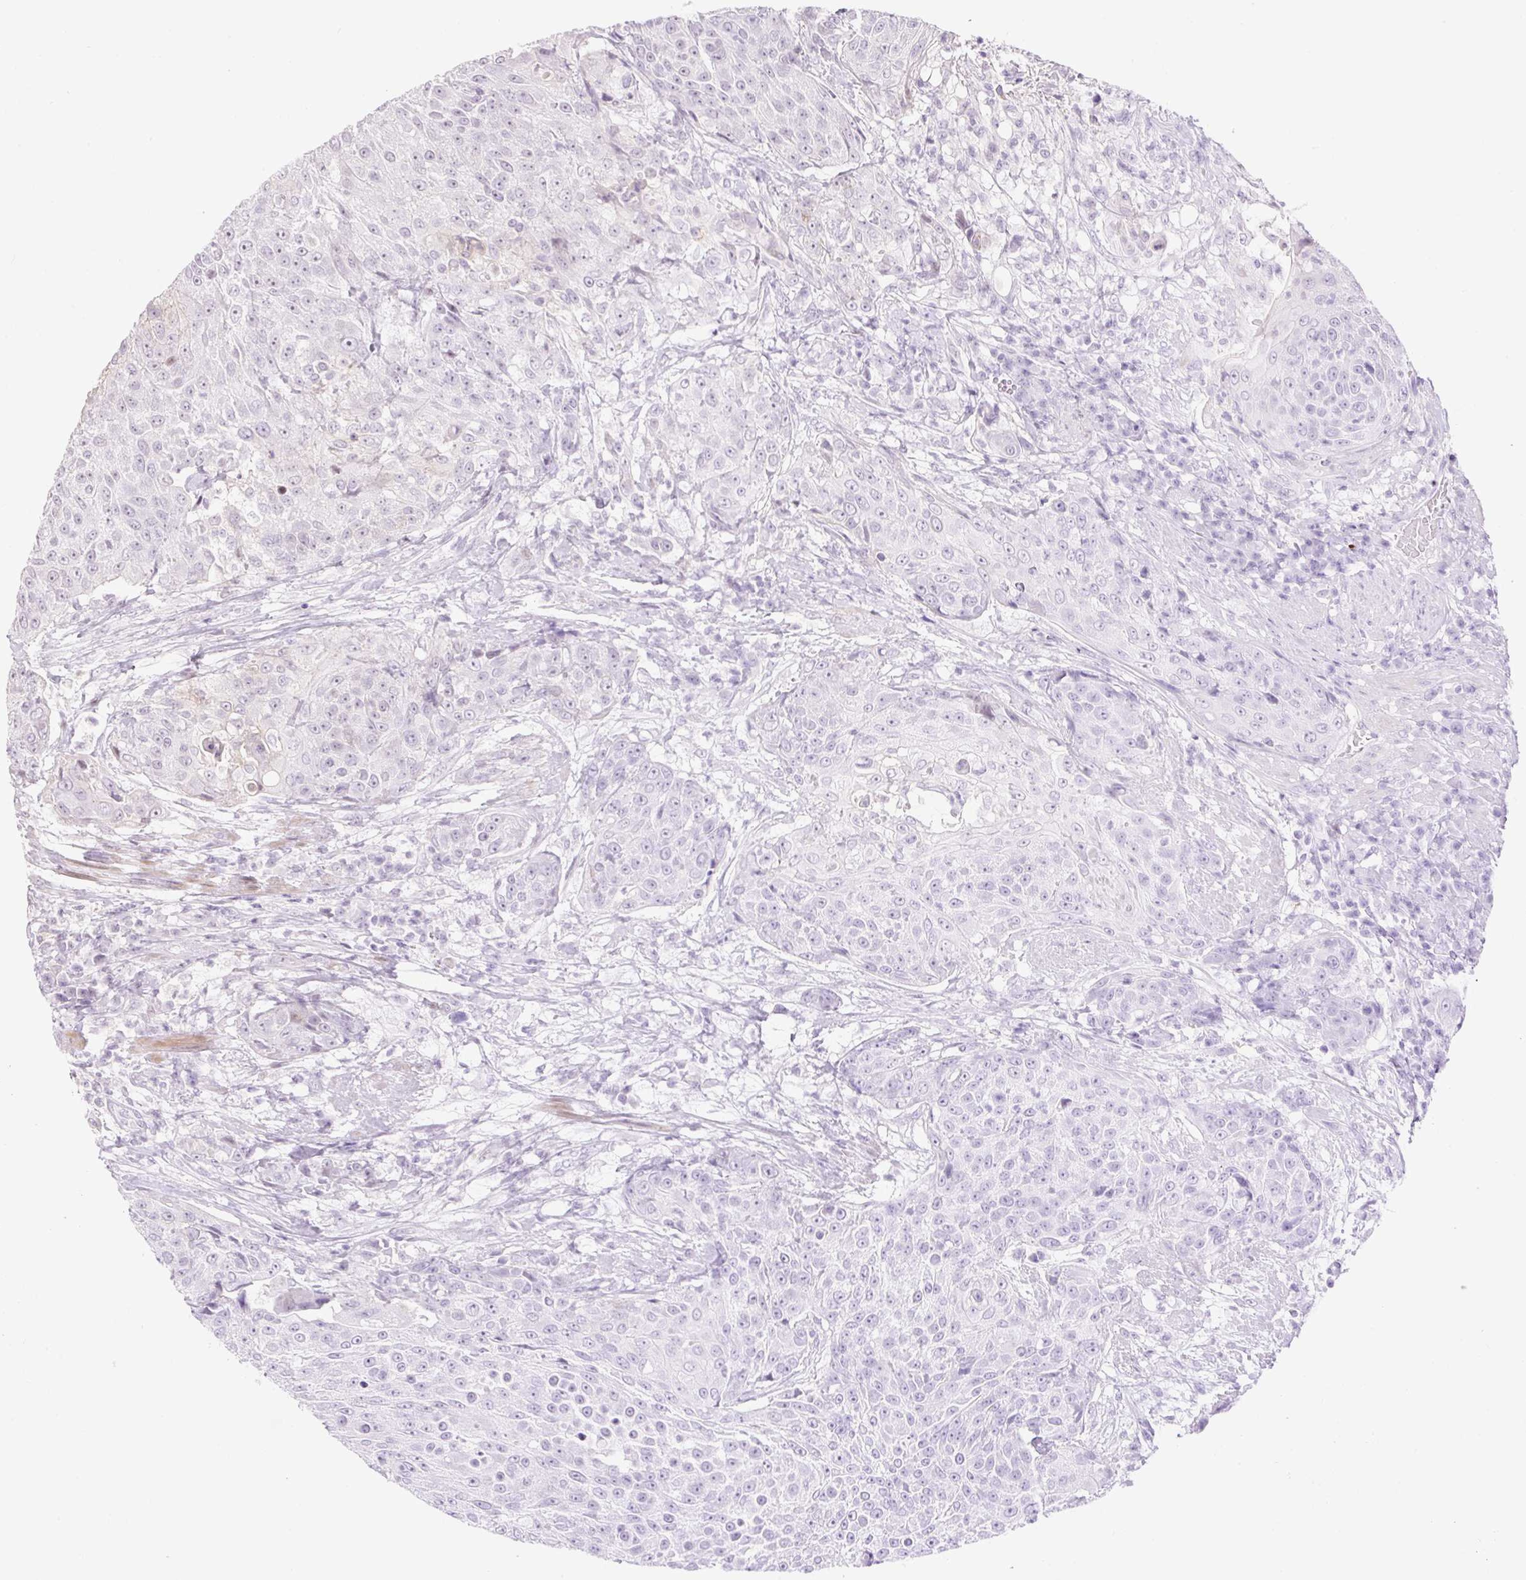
{"staining": {"intensity": "negative", "quantity": "none", "location": "none"}, "tissue": "urothelial cancer", "cell_type": "Tumor cells", "image_type": "cancer", "snomed": [{"axis": "morphology", "description": "Urothelial carcinoma, High grade"}, {"axis": "topography", "description": "Urinary bladder"}], "caption": "Urothelial cancer stained for a protein using IHC reveals no staining tumor cells.", "gene": "RIPPLY3", "patient": {"sex": "female", "age": 63}}